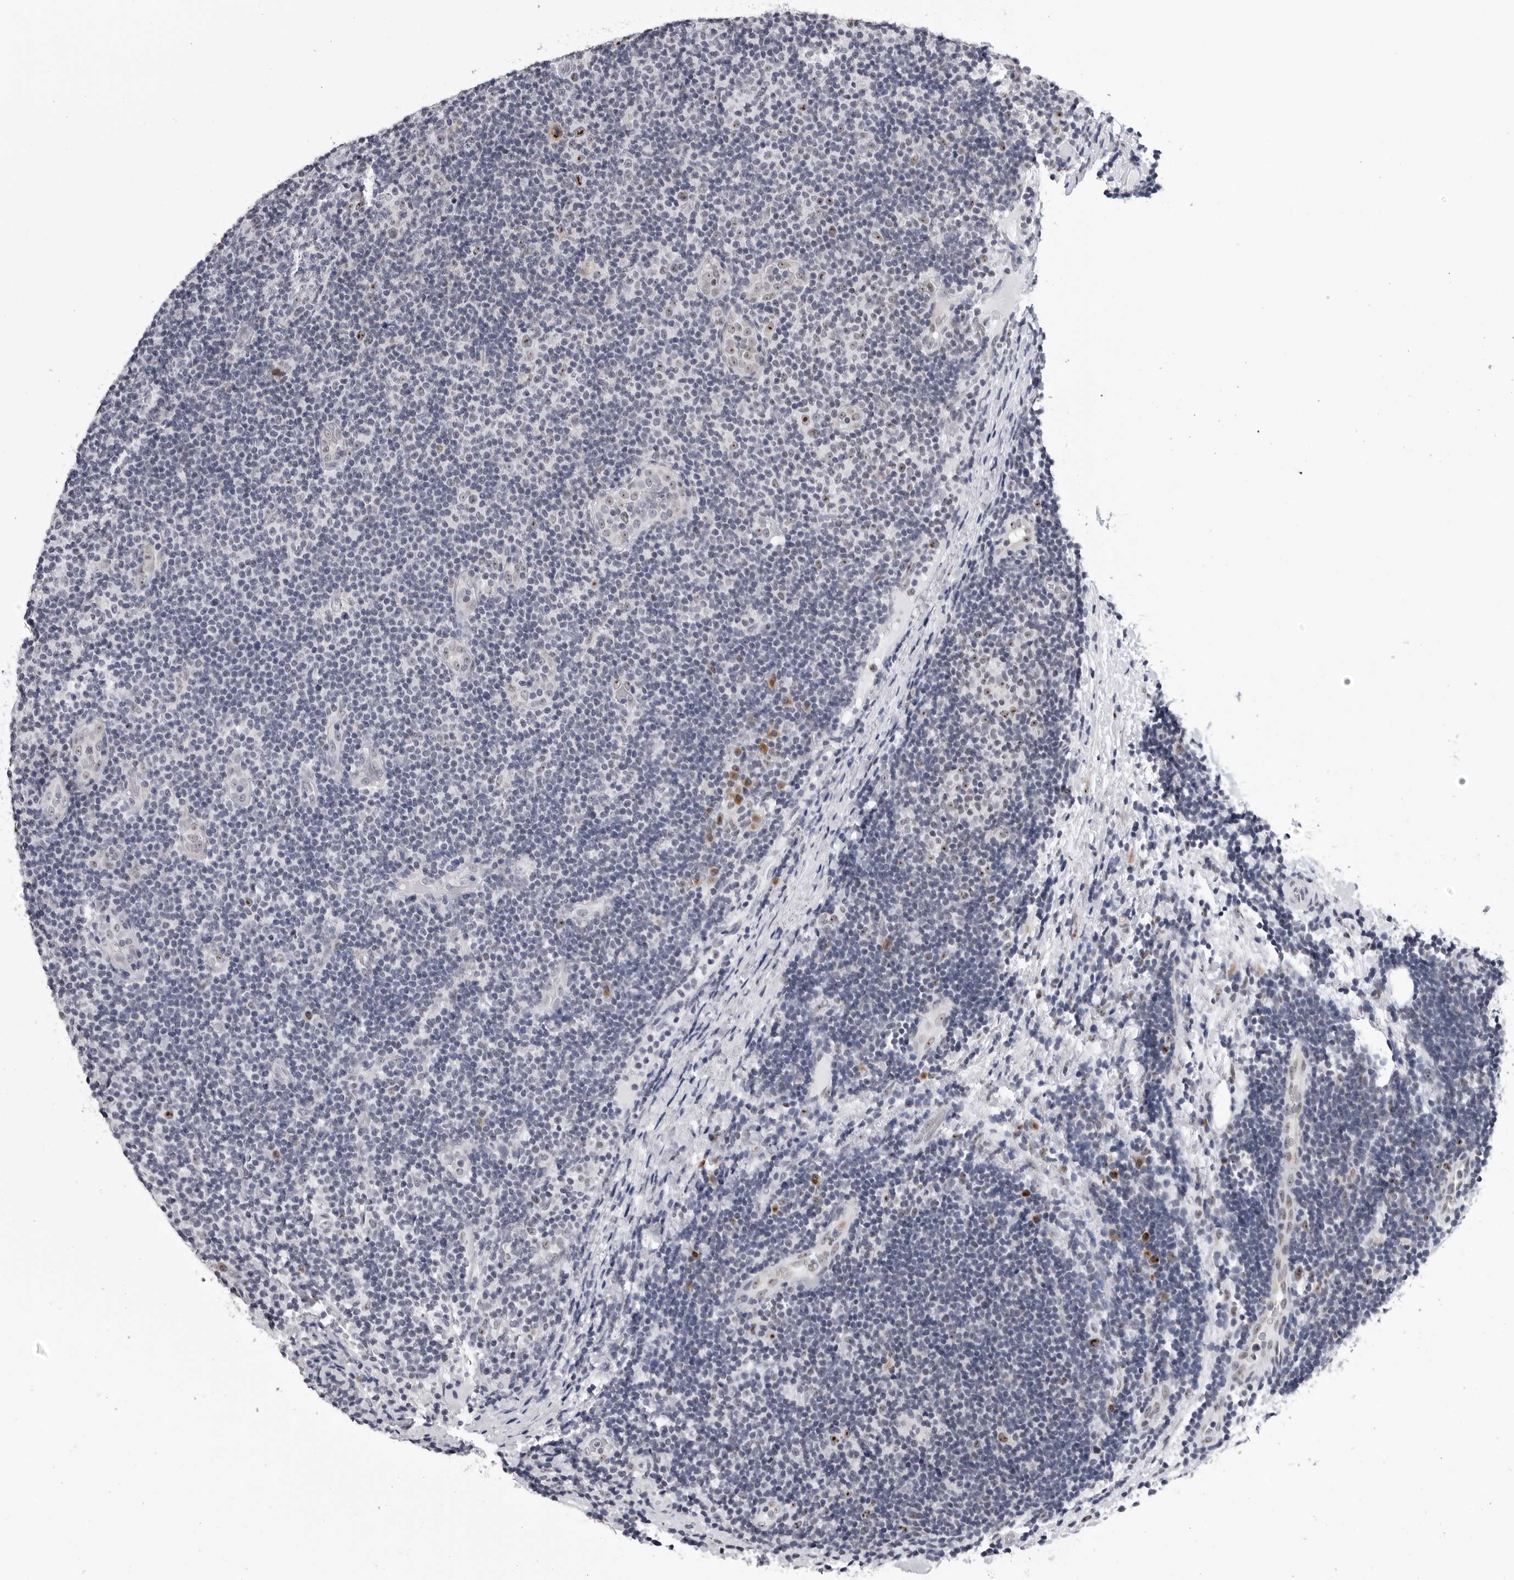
{"staining": {"intensity": "negative", "quantity": "none", "location": "none"}, "tissue": "lymphoma", "cell_type": "Tumor cells", "image_type": "cancer", "snomed": [{"axis": "morphology", "description": "Malignant lymphoma, non-Hodgkin's type, Low grade"}, {"axis": "topography", "description": "Lymph node"}], "caption": "Protein analysis of malignant lymphoma, non-Hodgkin's type (low-grade) shows no significant expression in tumor cells.", "gene": "GNL2", "patient": {"sex": "male", "age": 83}}